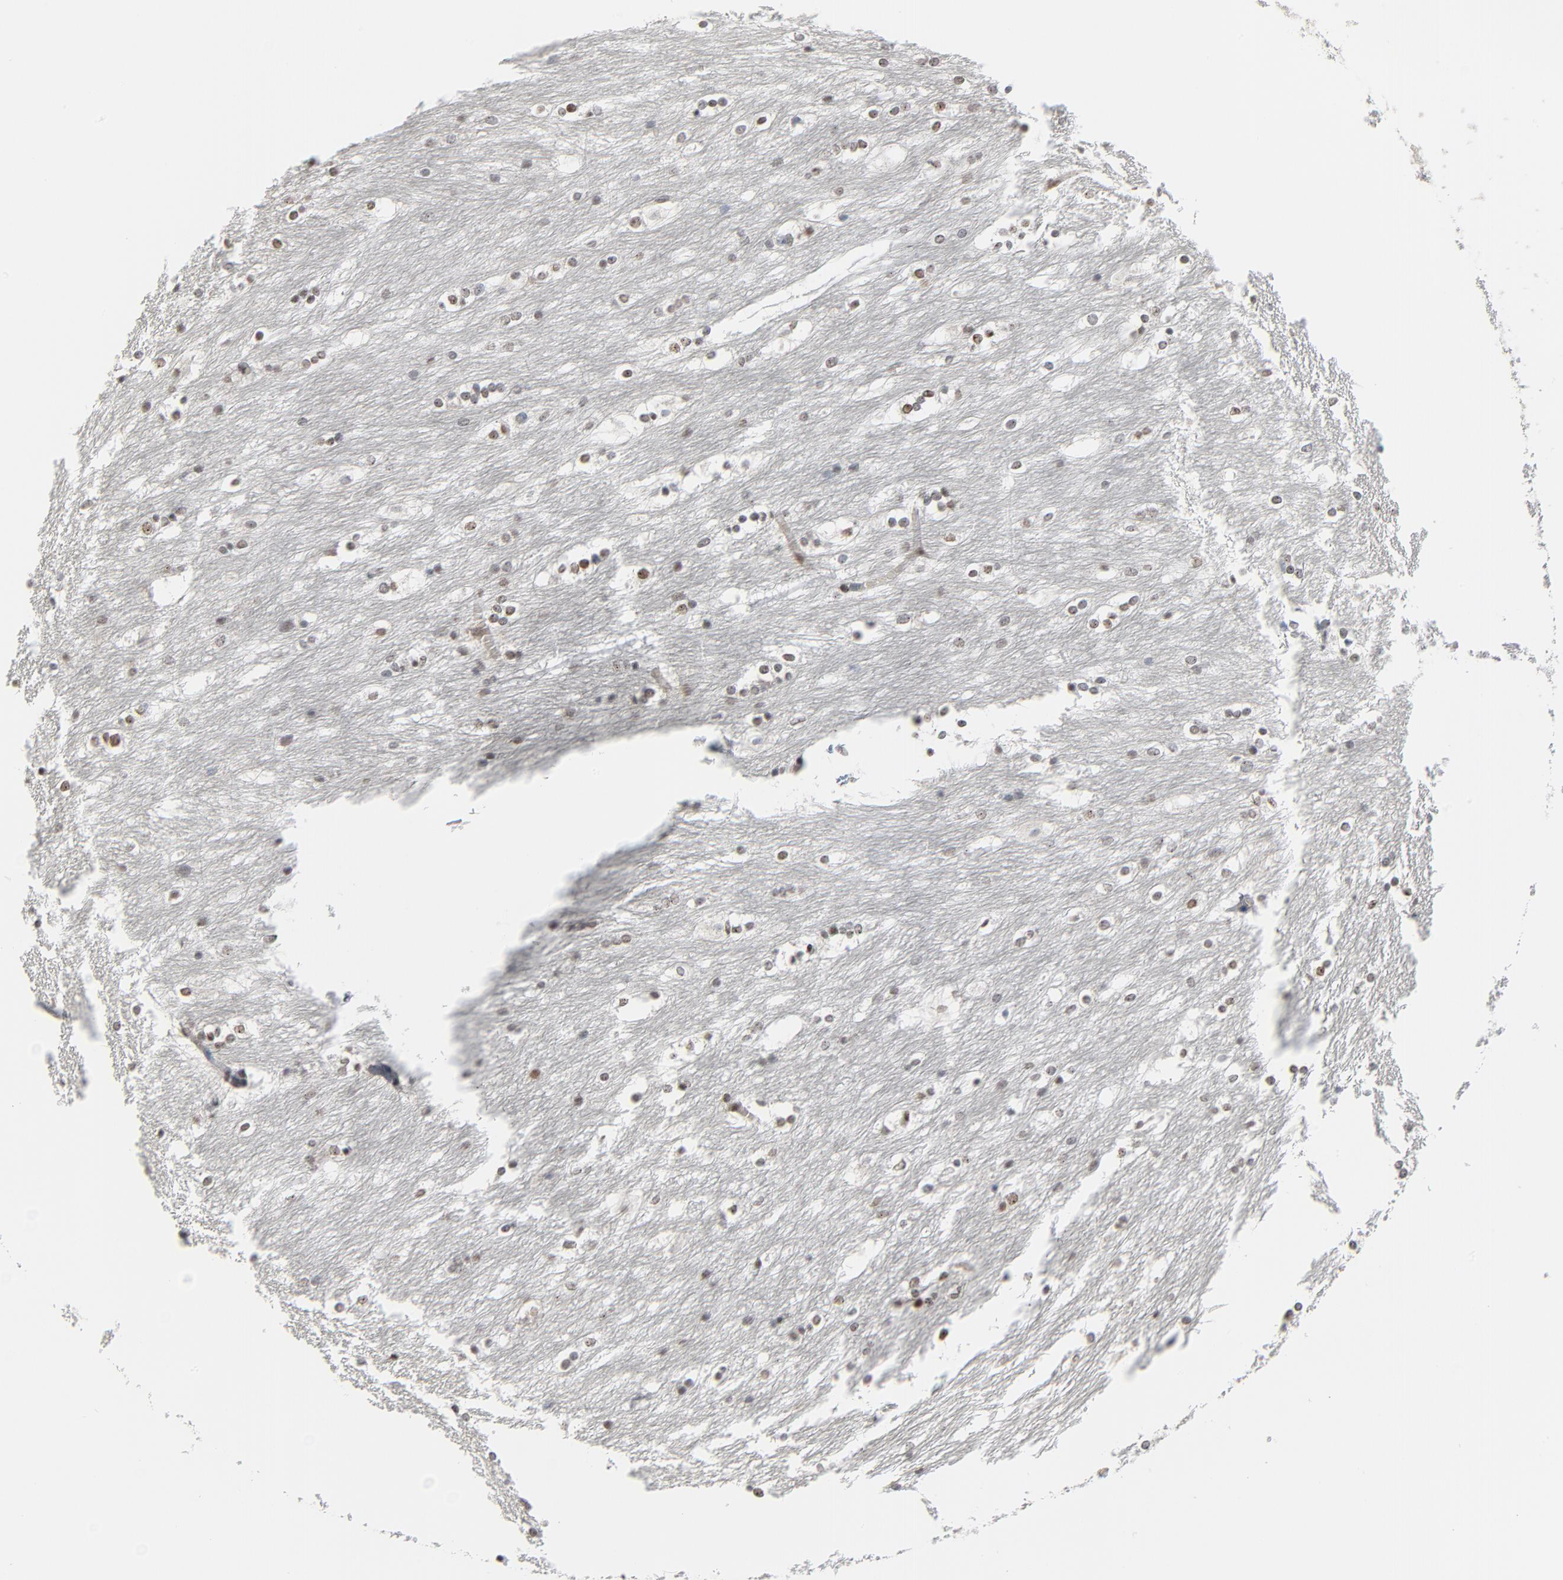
{"staining": {"intensity": "moderate", "quantity": ">75%", "location": "nuclear"}, "tissue": "caudate", "cell_type": "Glial cells", "image_type": "normal", "snomed": [{"axis": "morphology", "description": "Normal tissue, NOS"}, {"axis": "topography", "description": "Lateral ventricle wall"}], "caption": "Approximately >75% of glial cells in normal caudate reveal moderate nuclear protein positivity as visualized by brown immunohistochemical staining.", "gene": "CUX1", "patient": {"sex": "female", "age": 19}}